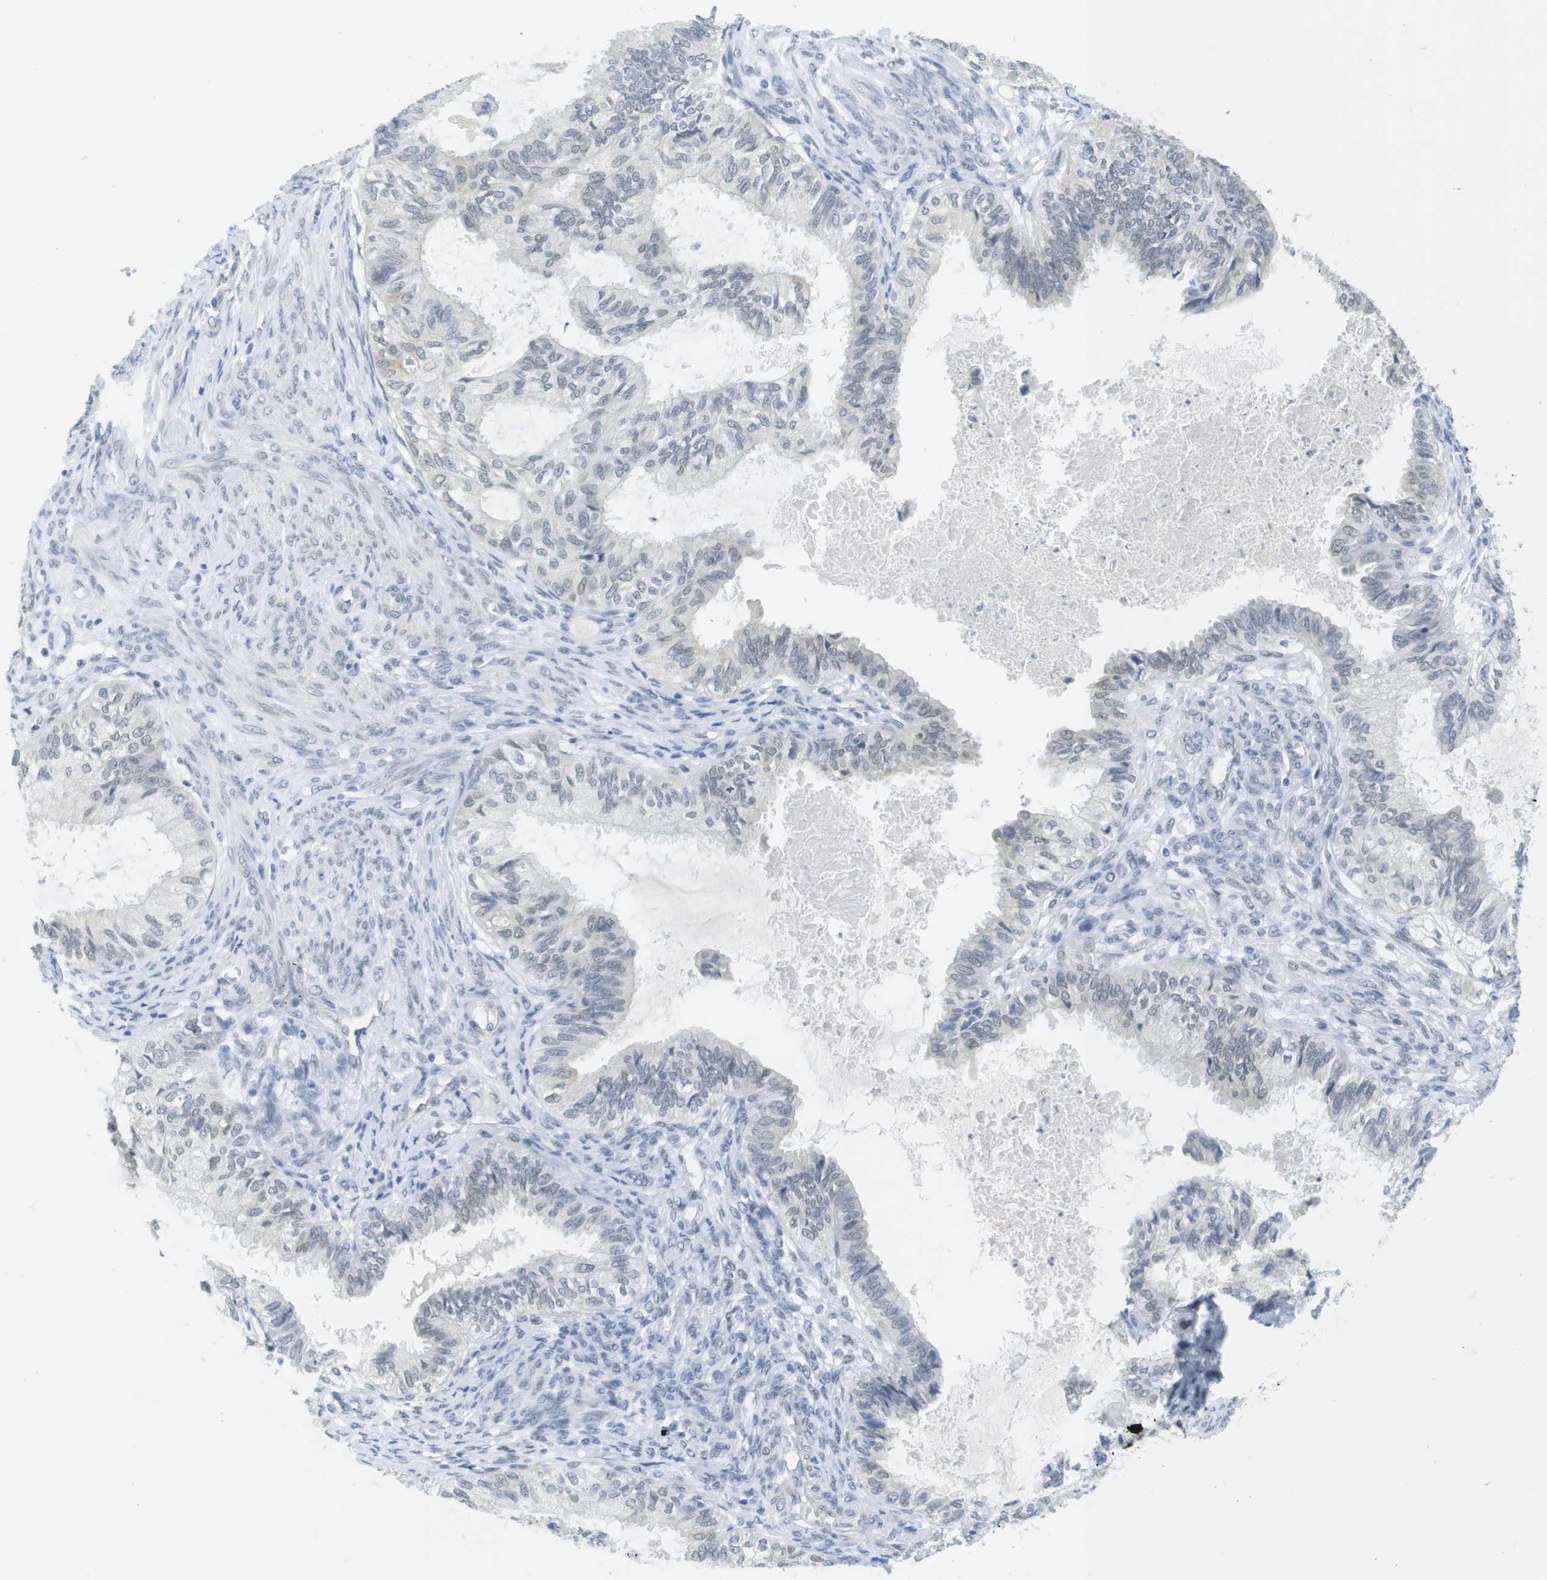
{"staining": {"intensity": "negative", "quantity": "none", "location": "none"}, "tissue": "cervical cancer", "cell_type": "Tumor cells", "image_type": "cancer", "snomed": [{"axis": "morphology", "description": "Normal tissue, NOS"}, {"axis": "morphology", "description": "Adenocarcinoma, NOS"}, {"axis": "topography", "description": "Cervix"}, {"axis": "topography", "description": "Endometrium"}], "caption": "Human cervical cancer stained for a protein using immunohistochemistry (IHC) shows no expression in tumor cells.", "gene": "ARID1B", "patient": {"sex": "female", "age": 86}}